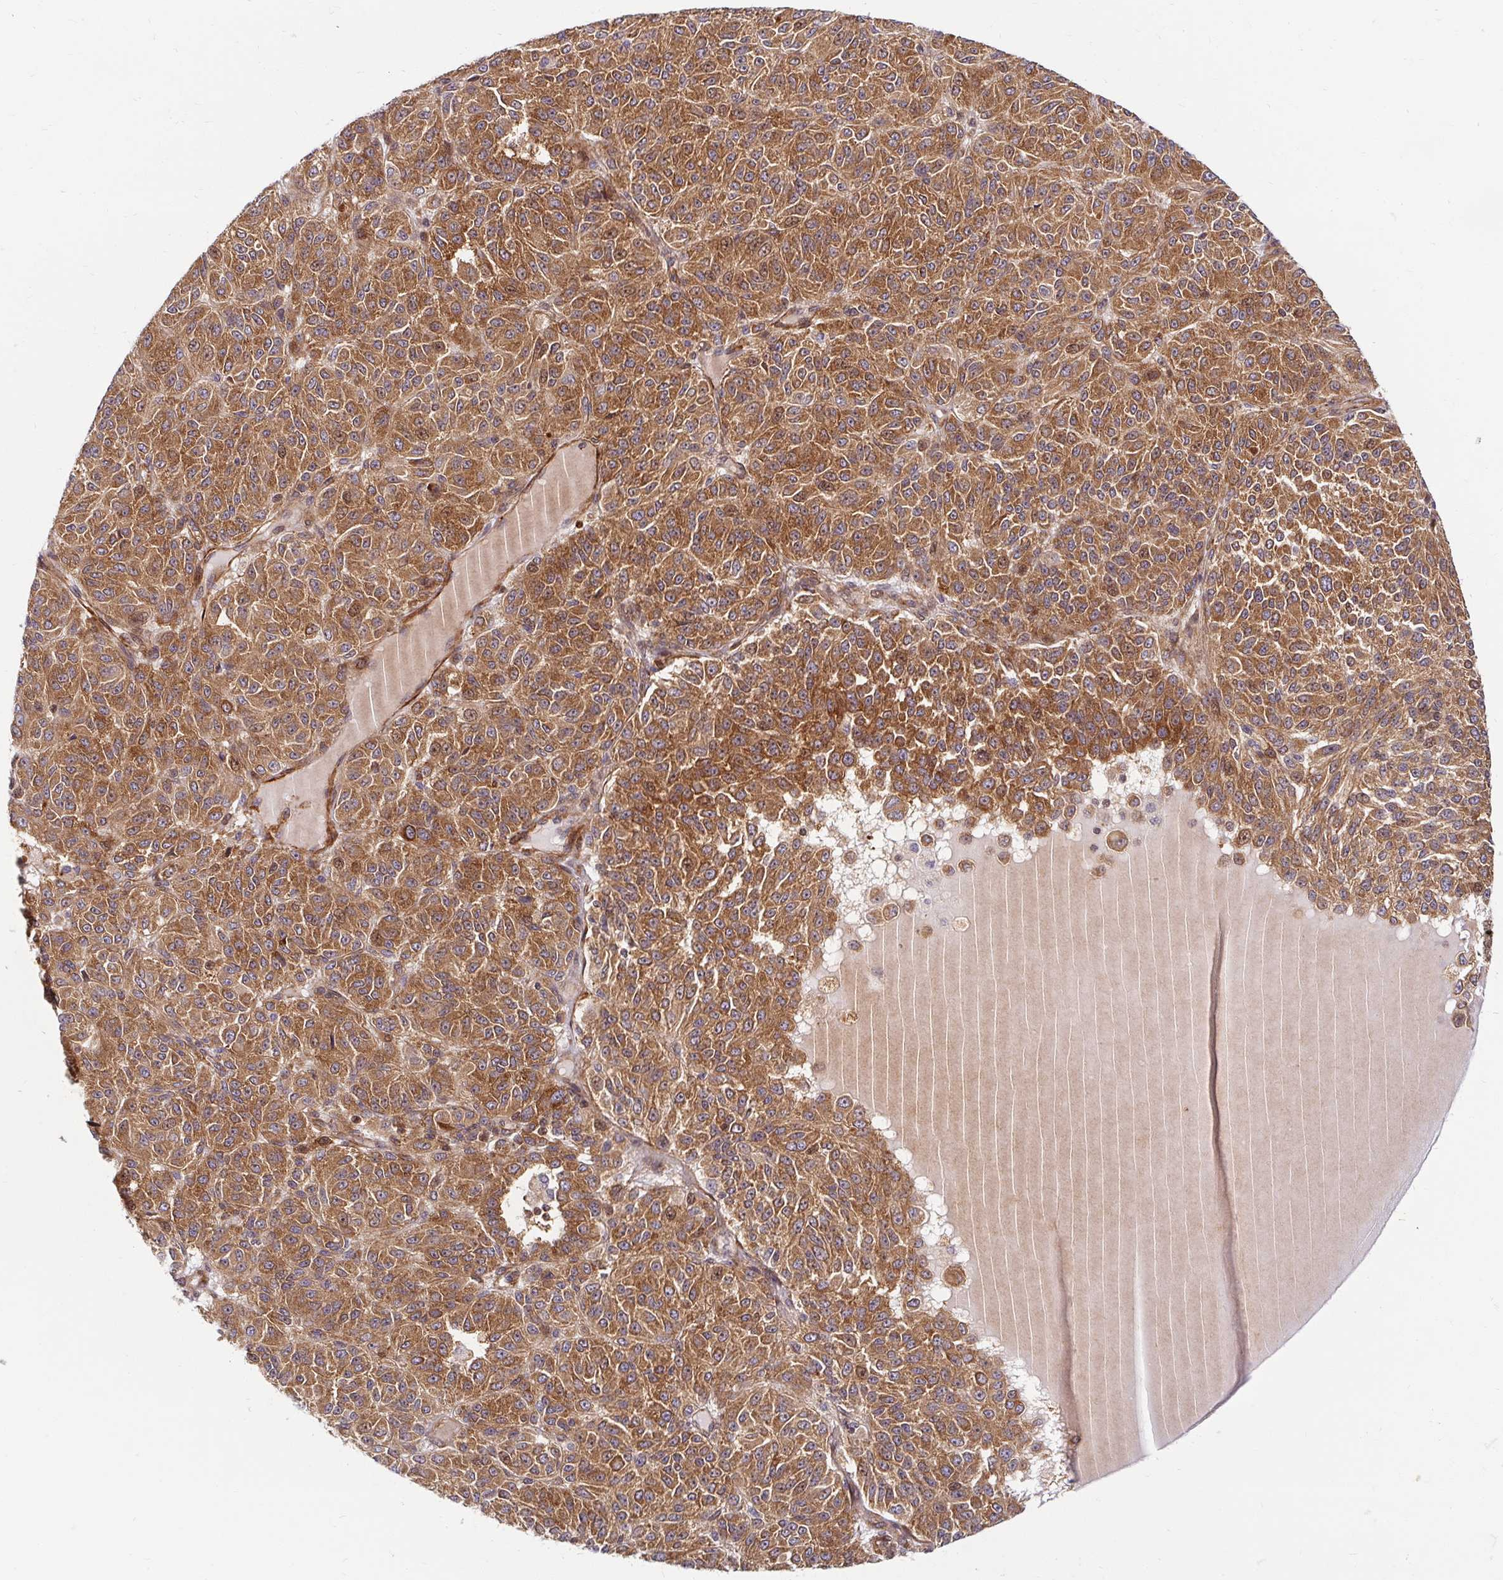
{"staining": {"intensity": "strong", "quantity": ">75%", "location": "cytoplasmic/membranous"}, "tissue": "melanoma", "cell_type": "Tumor cells", "image_type": "cancer", "snomed": [{"axis": "morphology", "description": "Malignant melanoma, Metastatic site"}, {"axis": "topography", "description": "Brain"}], "caption": "This is a histology image of immunohistochemistry (IHC) staining of malignant melanoma (metastatic site), which shows strong positivity in the cytoplasmic/membranous of tumor cells.", "gene": "BTF3", "patient": {"sex": "female", "age": 56}}